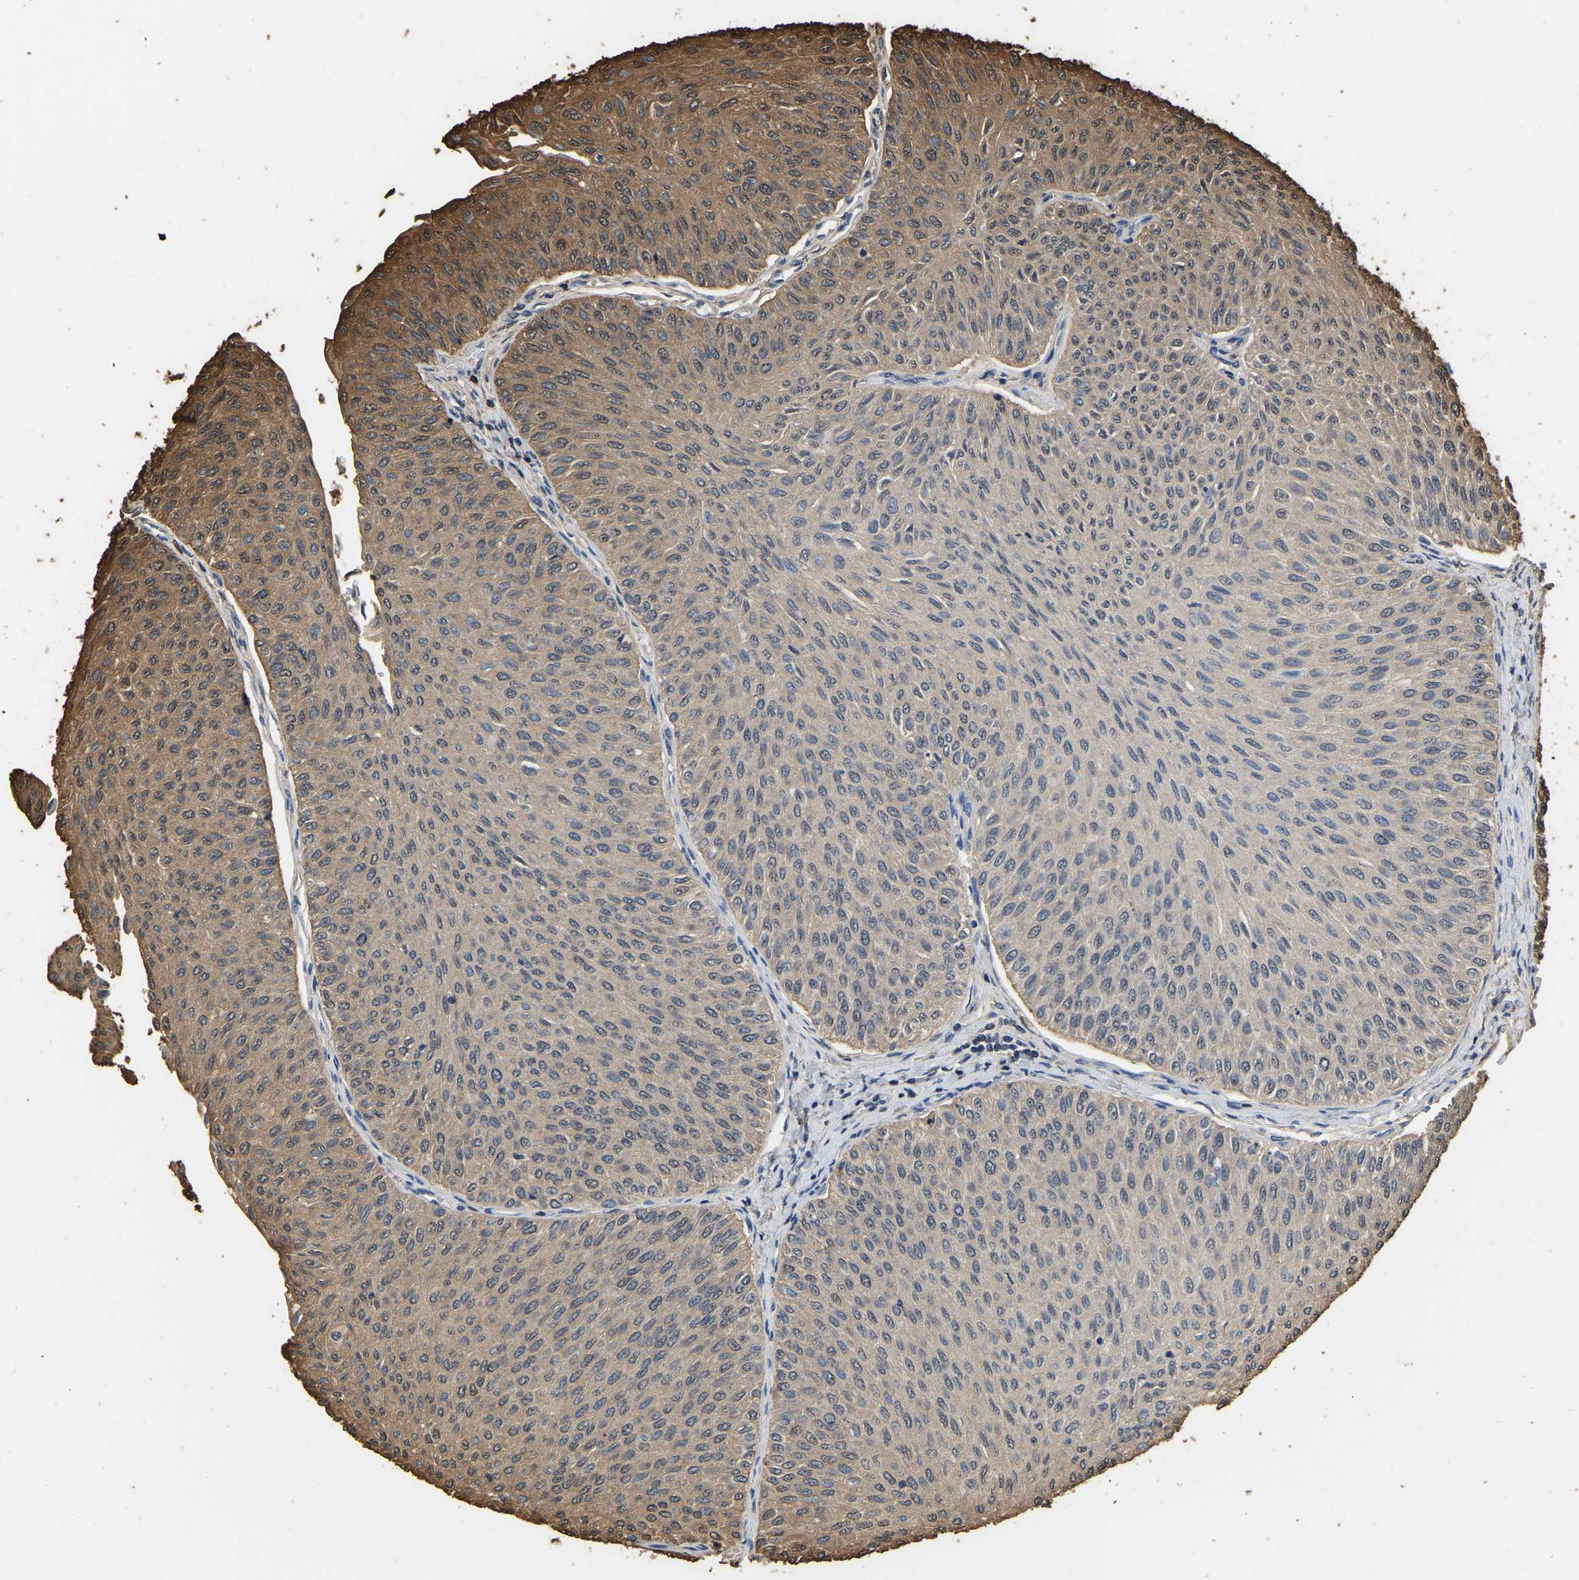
{"staining": {"intensity": "moderate", "quantity": "<25%", "location": "cytoplasmic/membranous"}, "tissue": "urothelial cancer", "cell_type": "Tumor cells", "image_type": "cancer", "snomed": [{"axis": "morphology", "description": "Urothelial carcinoma, Low grade"}, {"axis": "topography", "description": "Urinary bladder"}], "caption": "Protein expression analysis of human urothelial carcinoma (low-grade) reveals moderate cytoplasmic/membranous staining in about <25% of tumor cells. The protein is shown in brown color, while the nuclei are stained blue.", "gene": "LDHB", "patient": {"sex": "male", "age": 78}}